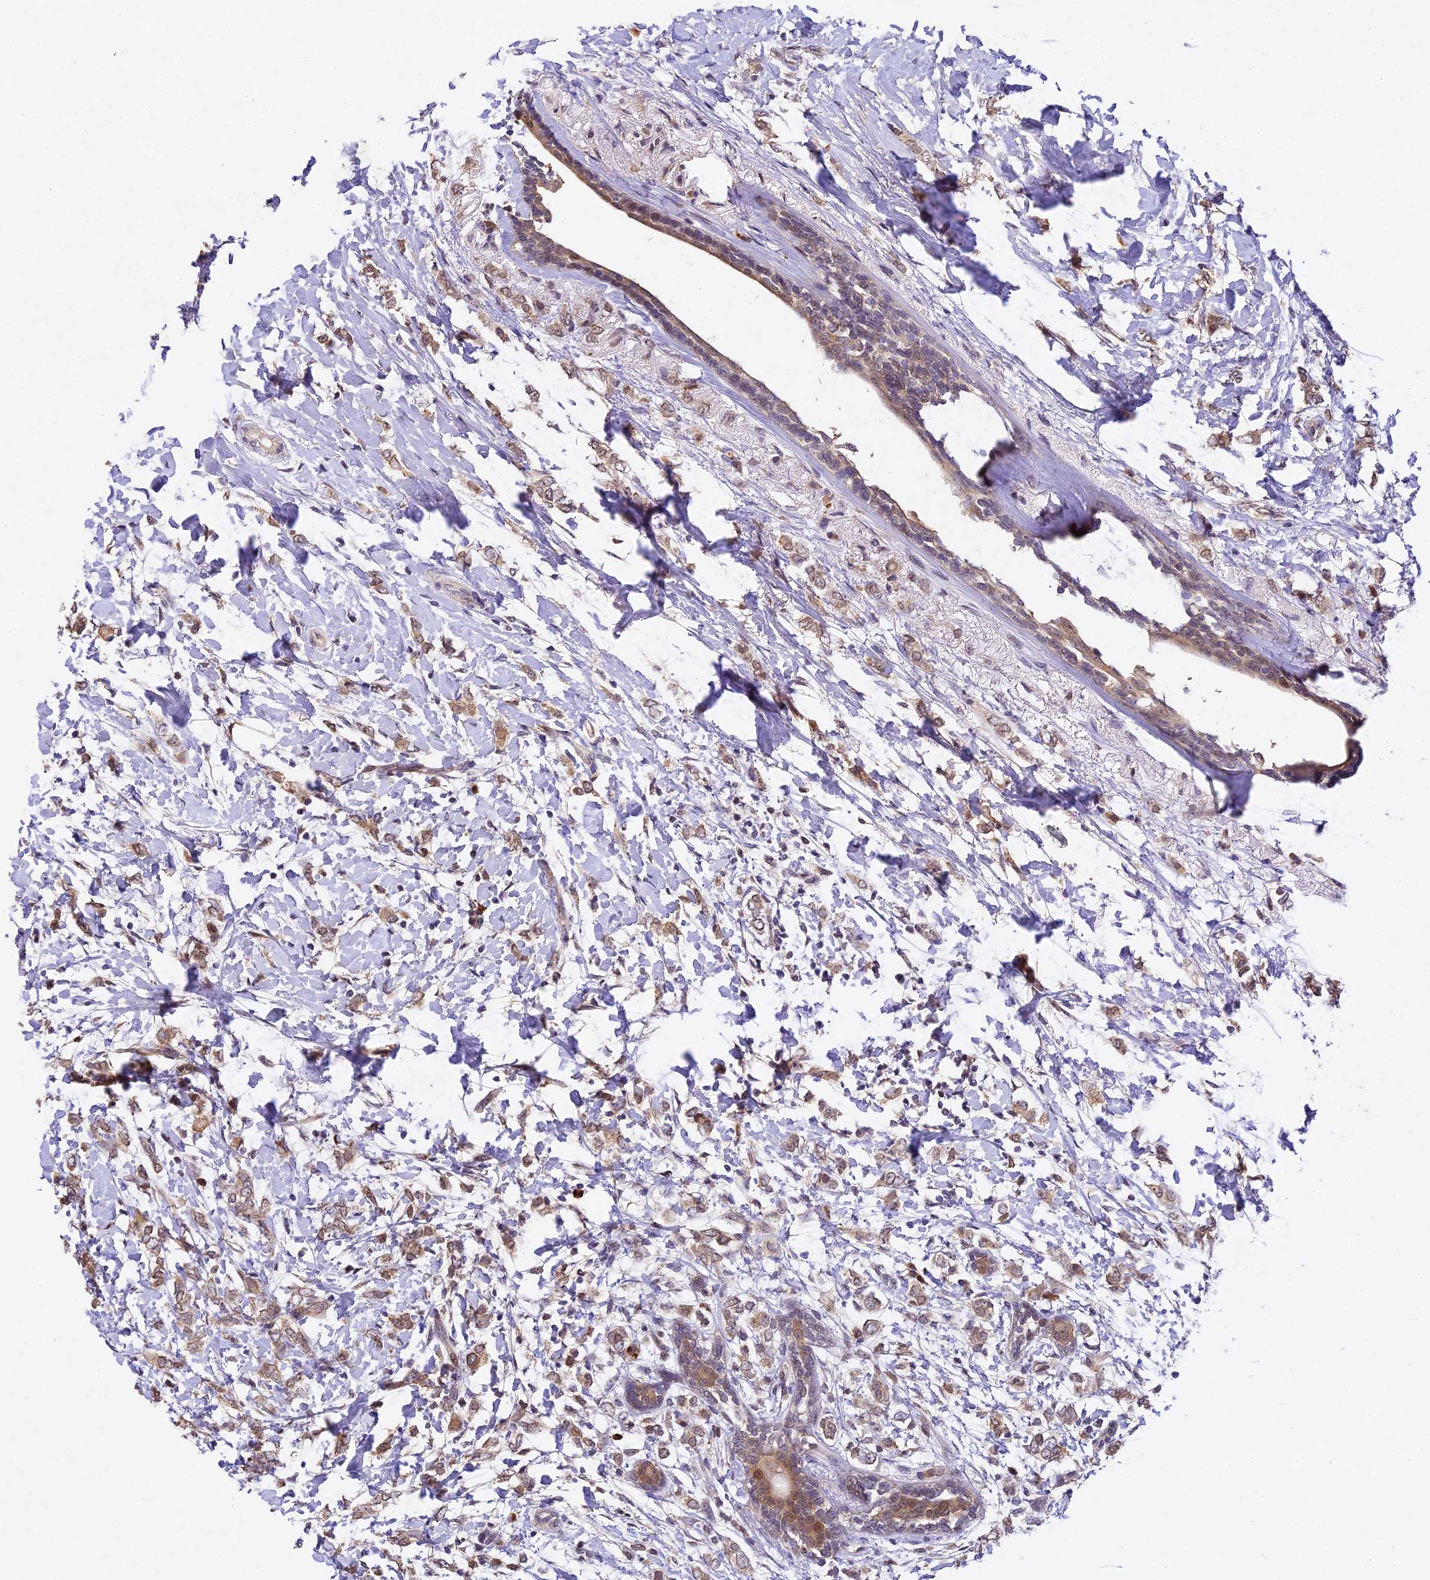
{"staining": {"intensity": "weak", "quantity": ">75%", "location": "cytoplasmic/membranous"}, "tissue": "breast cancer", "cell_type": "Tumor cells", "image_type": "cancer", "snomed": [{"axis": "morphology", "description": "Normal tissue, NOS"}, {"axis": "morphology", "description": "Lobular carcinoma"}, {"axis": "topography", "description": "Breast"}], "caption": "This histopathology image exhibits immunohistochemistry staining of human lobular carcinoma (breast), with low weak cytoplasmic/membranous positivity in about >75% of tumor cells.", "gene": "TMEM39B", "patient": {"sex": "female", "age": 47}}